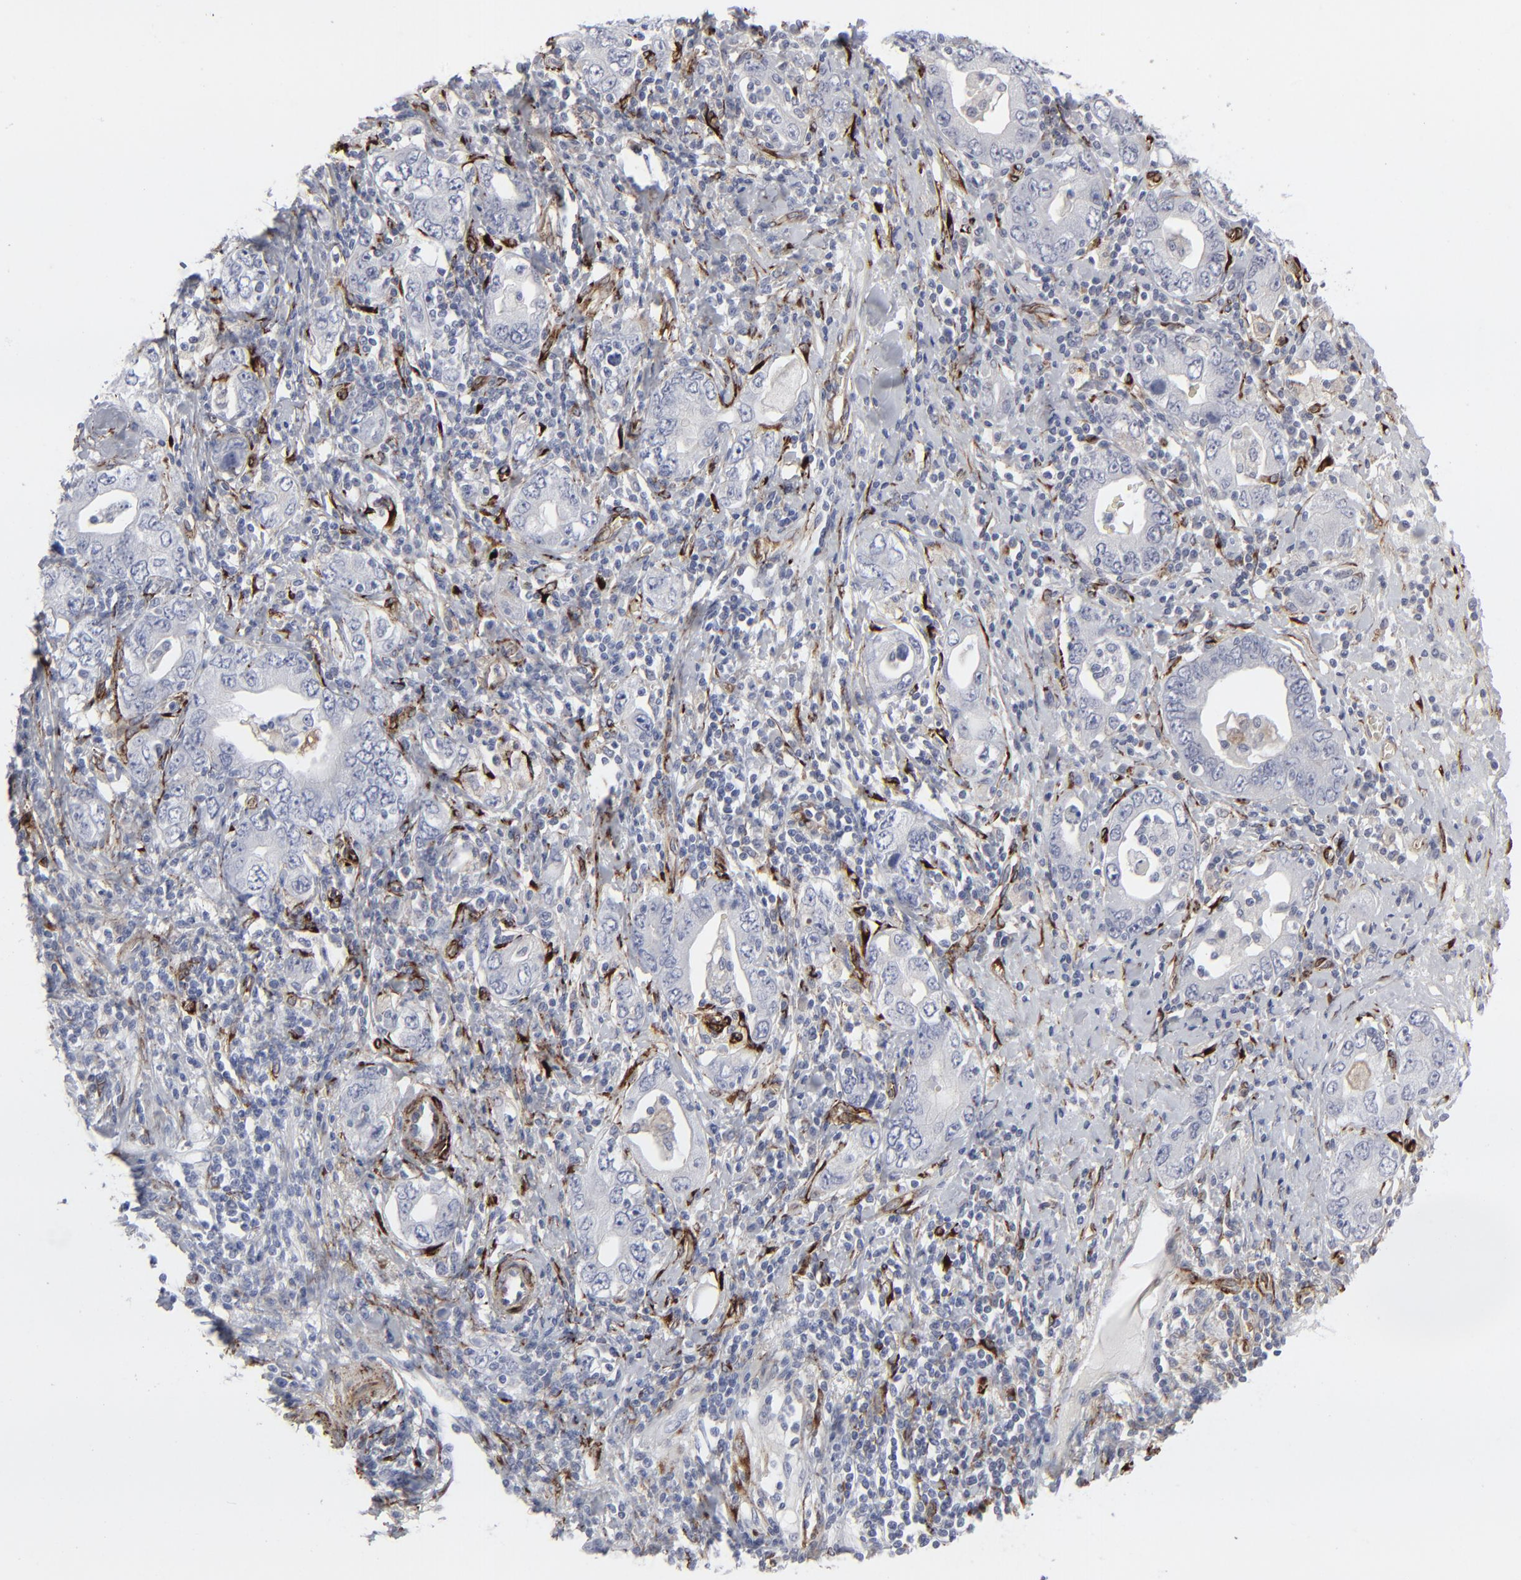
{"staining": {"intensity": "negative", "quantity": "none", "location": "none"}, "tissue": "stomach cancer", "cell_type": "Tumor cells", "image_type": "cancer", "snomed": [{"axis": "morphology", "description": "Adenocarcinoma, NOS"}, {"axis": "topography", "description": "Stomach, lower"}], "caption": "Immunohistochemistry image of human stomach cancer (adenocarcinoma) stained for a protein (brown), which reveals no positivity in tumor cells.", "gene": "SPARC", "patient": {"sex": "female", "age": 93}}